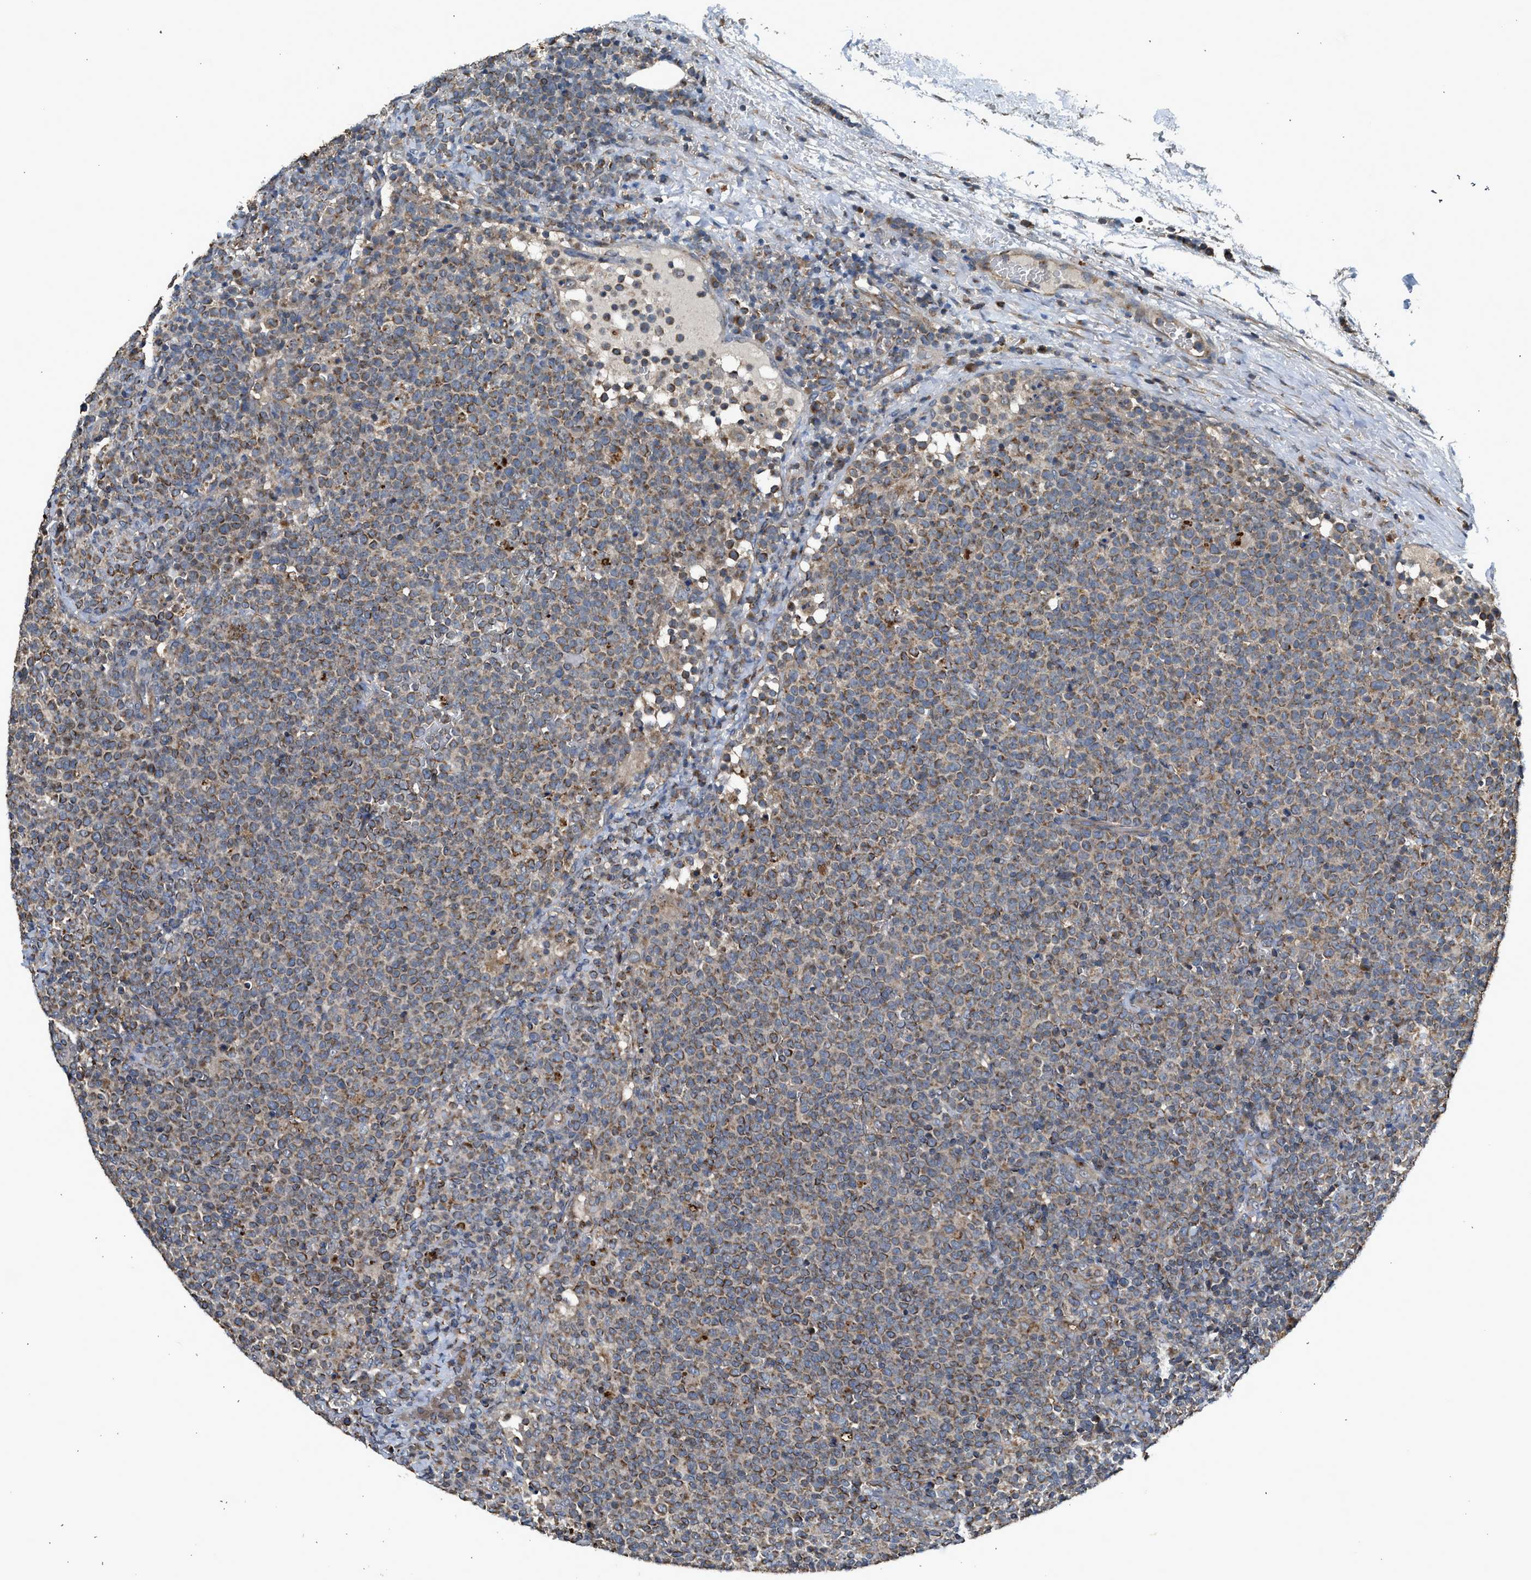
{"staining": {"intensity": "weak", "quantity": ">75%", "location": "cytoplasmic/membranous"}, "tissue": "lymphoma", "cell_type": "Tumor cells", "image_type": "cancer", "snomed": [{"axis": "morphology", "description": "Malignant lymphoma, non-Hodgkin's type, High grade"}, {"axis": "topography", "description": "Lymph node"}], "caption": "Weak cytoplasmic/membranous positivity for a protein is appreciated in about >75% of tumor cells of malignant lymphoma, non-Hodgkin's type (high-grade) using IHC.", "gene": "STARD3", "patient": {"sex": "male", "age": 61}}